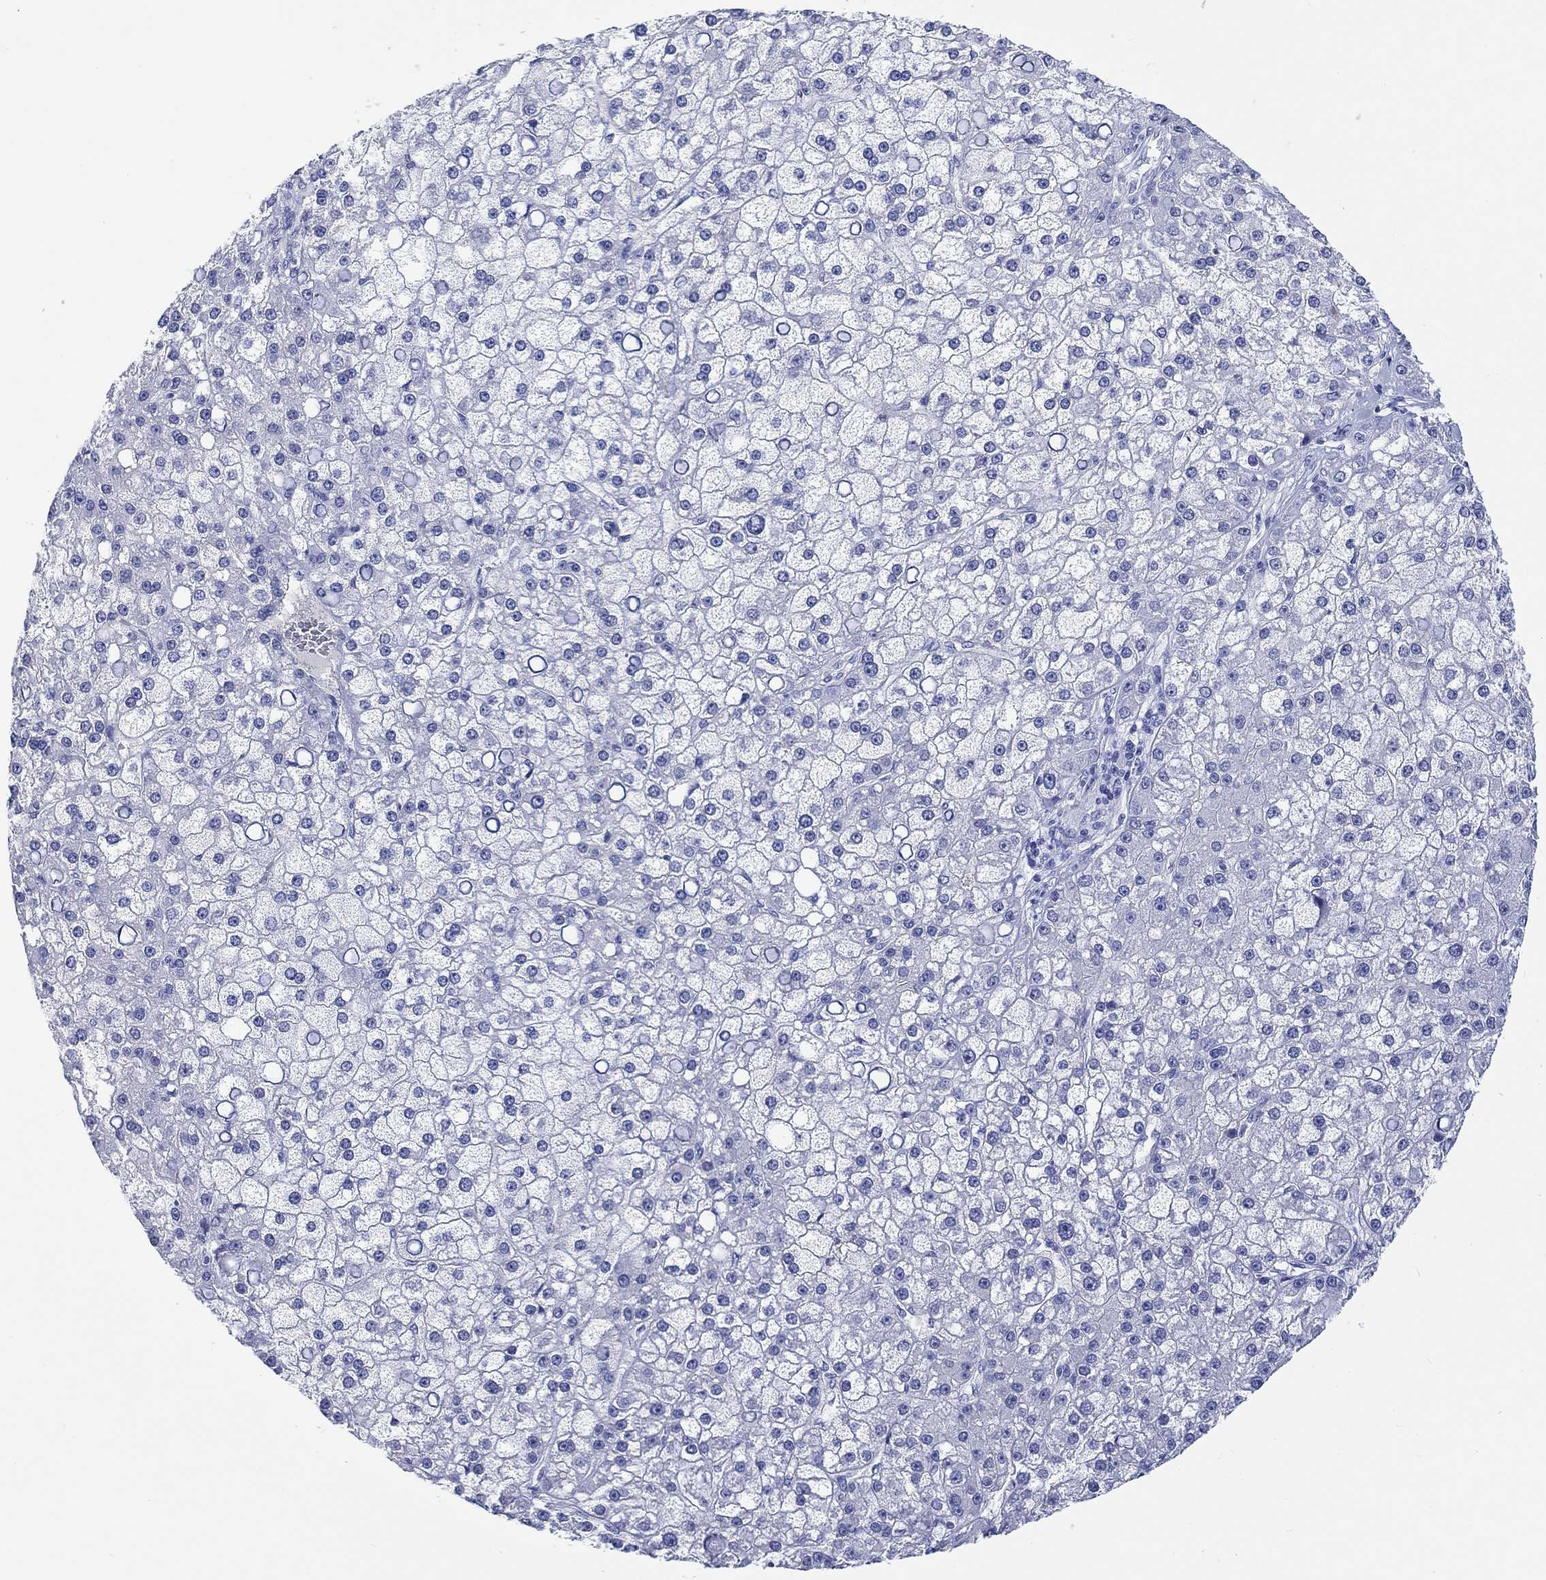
{"staining": {"intensity": "negative", "quantity": "none", "location": "none"}, "tissue": "liver cancer", "cell_type": "Tumor cells", "image_type": "cancer", "snomed": [{"axis": "morphology", "description": "Carcinoma, Hepatocellular, NOS"}, {"axis": "topography", "description": "Liver"}], "caption": "Immunohistochemical staining of human hepatocellular carcinoma (liver) shows no significant positivity in tumor cells. (Stains: DAB (3,3'-diaminobenzidine) immunohistochemistry with hematoxylin counter stain, Microscopy: brightfield microscopy at high magnification).", "gene": "CACNG3", "patient": {"sex": "male", "age": 67}}